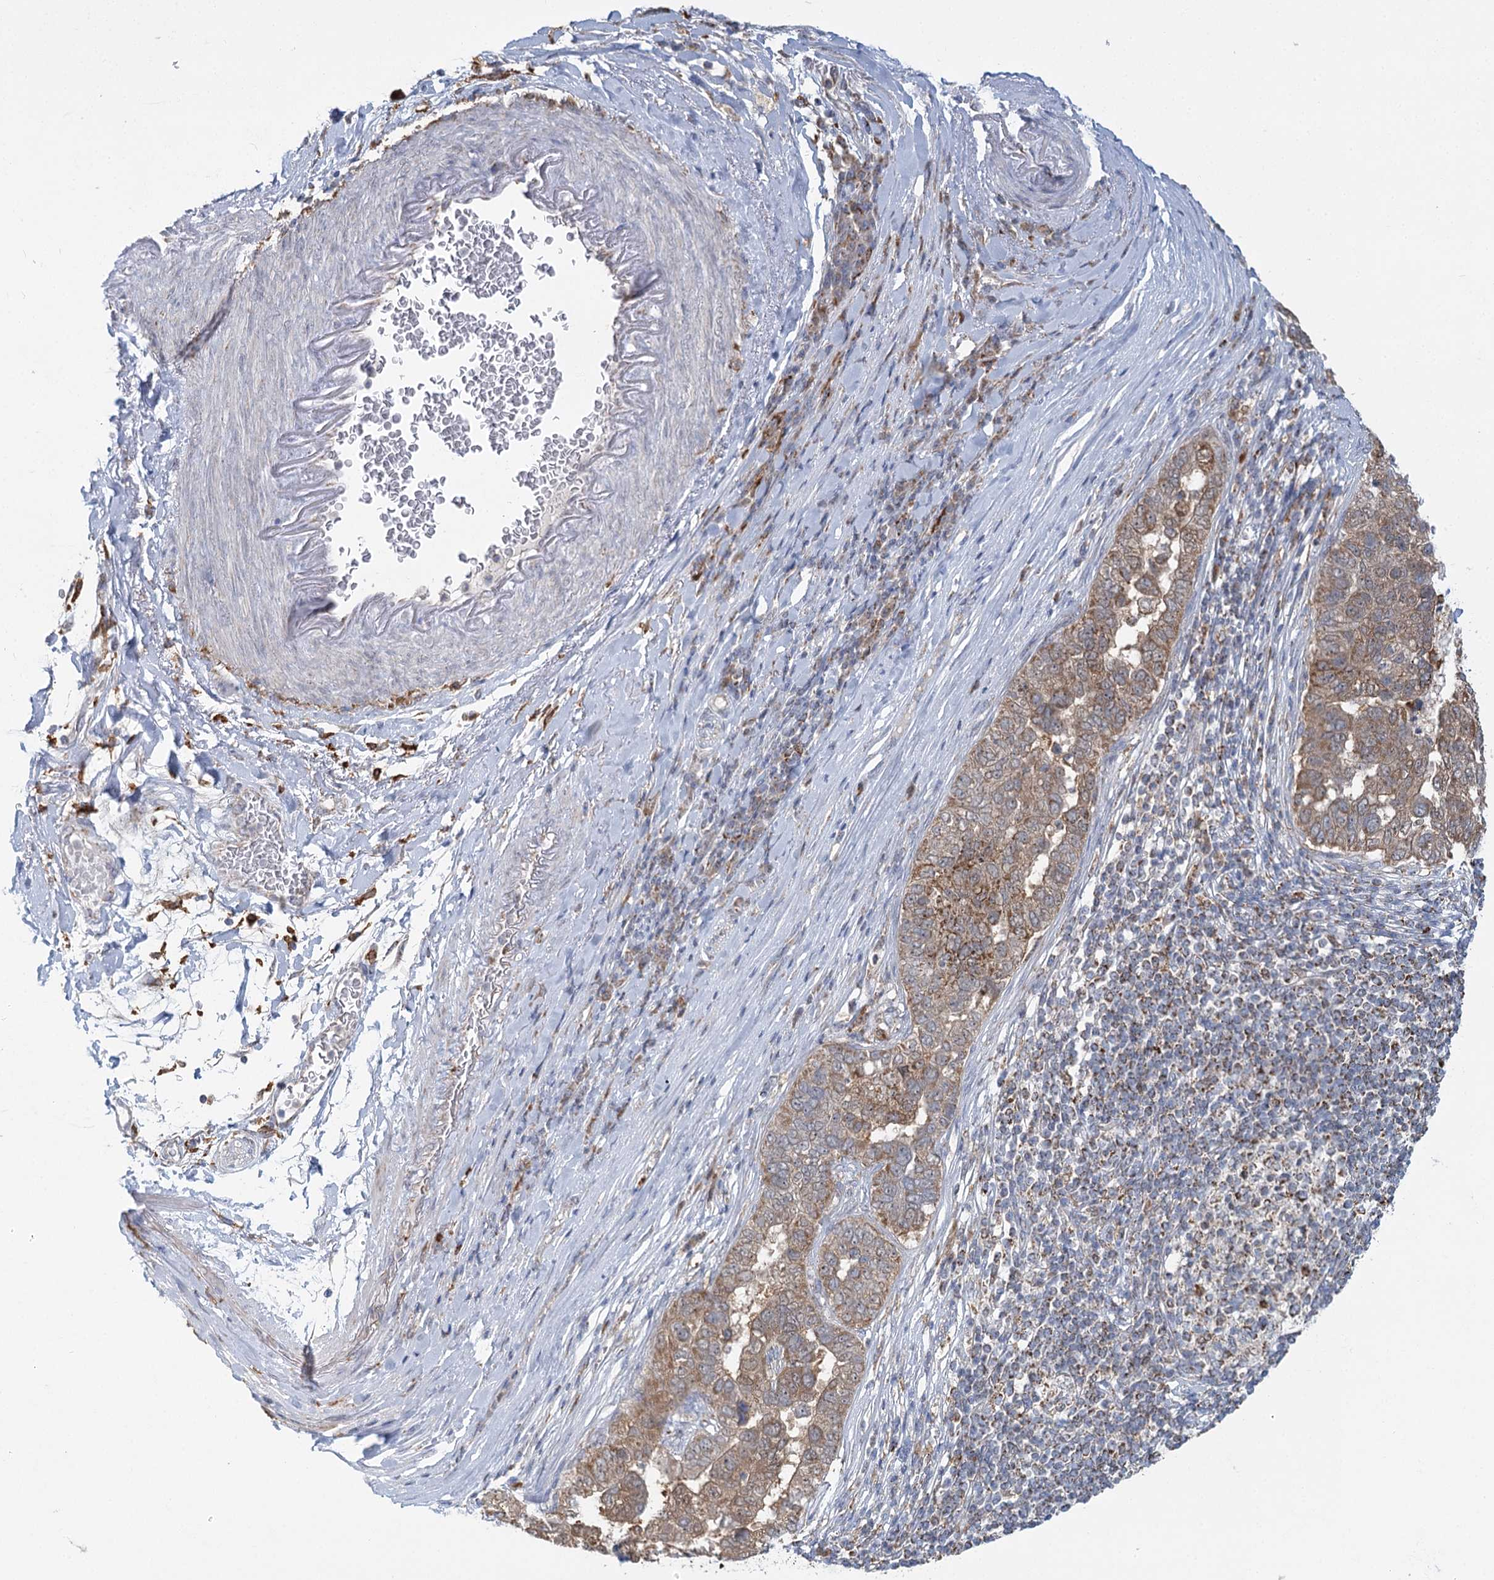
{"staining": {"intensity": "moderate", "quantity": ">75%", "location": "cytoplasmic/membranous"}, "tissue": "pancreatic cancer", "cell_type": "Tumor cells", "image_type": "cancer", "snomed": [{"axis": "morphology", "description": "Adenocarcinoma, NOS"}, {"axis": "topography", "description": "Pancreas"}], "caption": "Immunohistochemistry histopathology image of neoplastic tissue: pancreatic adenocarcinoma stained using immunohistochemistry (IHC) exhibits medium levels of moderate protein expression localized specifically in the cytoplasmic/membranous of tumor cells, appearing as a cytoplasmic/membranous brown color.", "gene": "TAS1R1", "patient": {"sex": "female", "age": 61}}